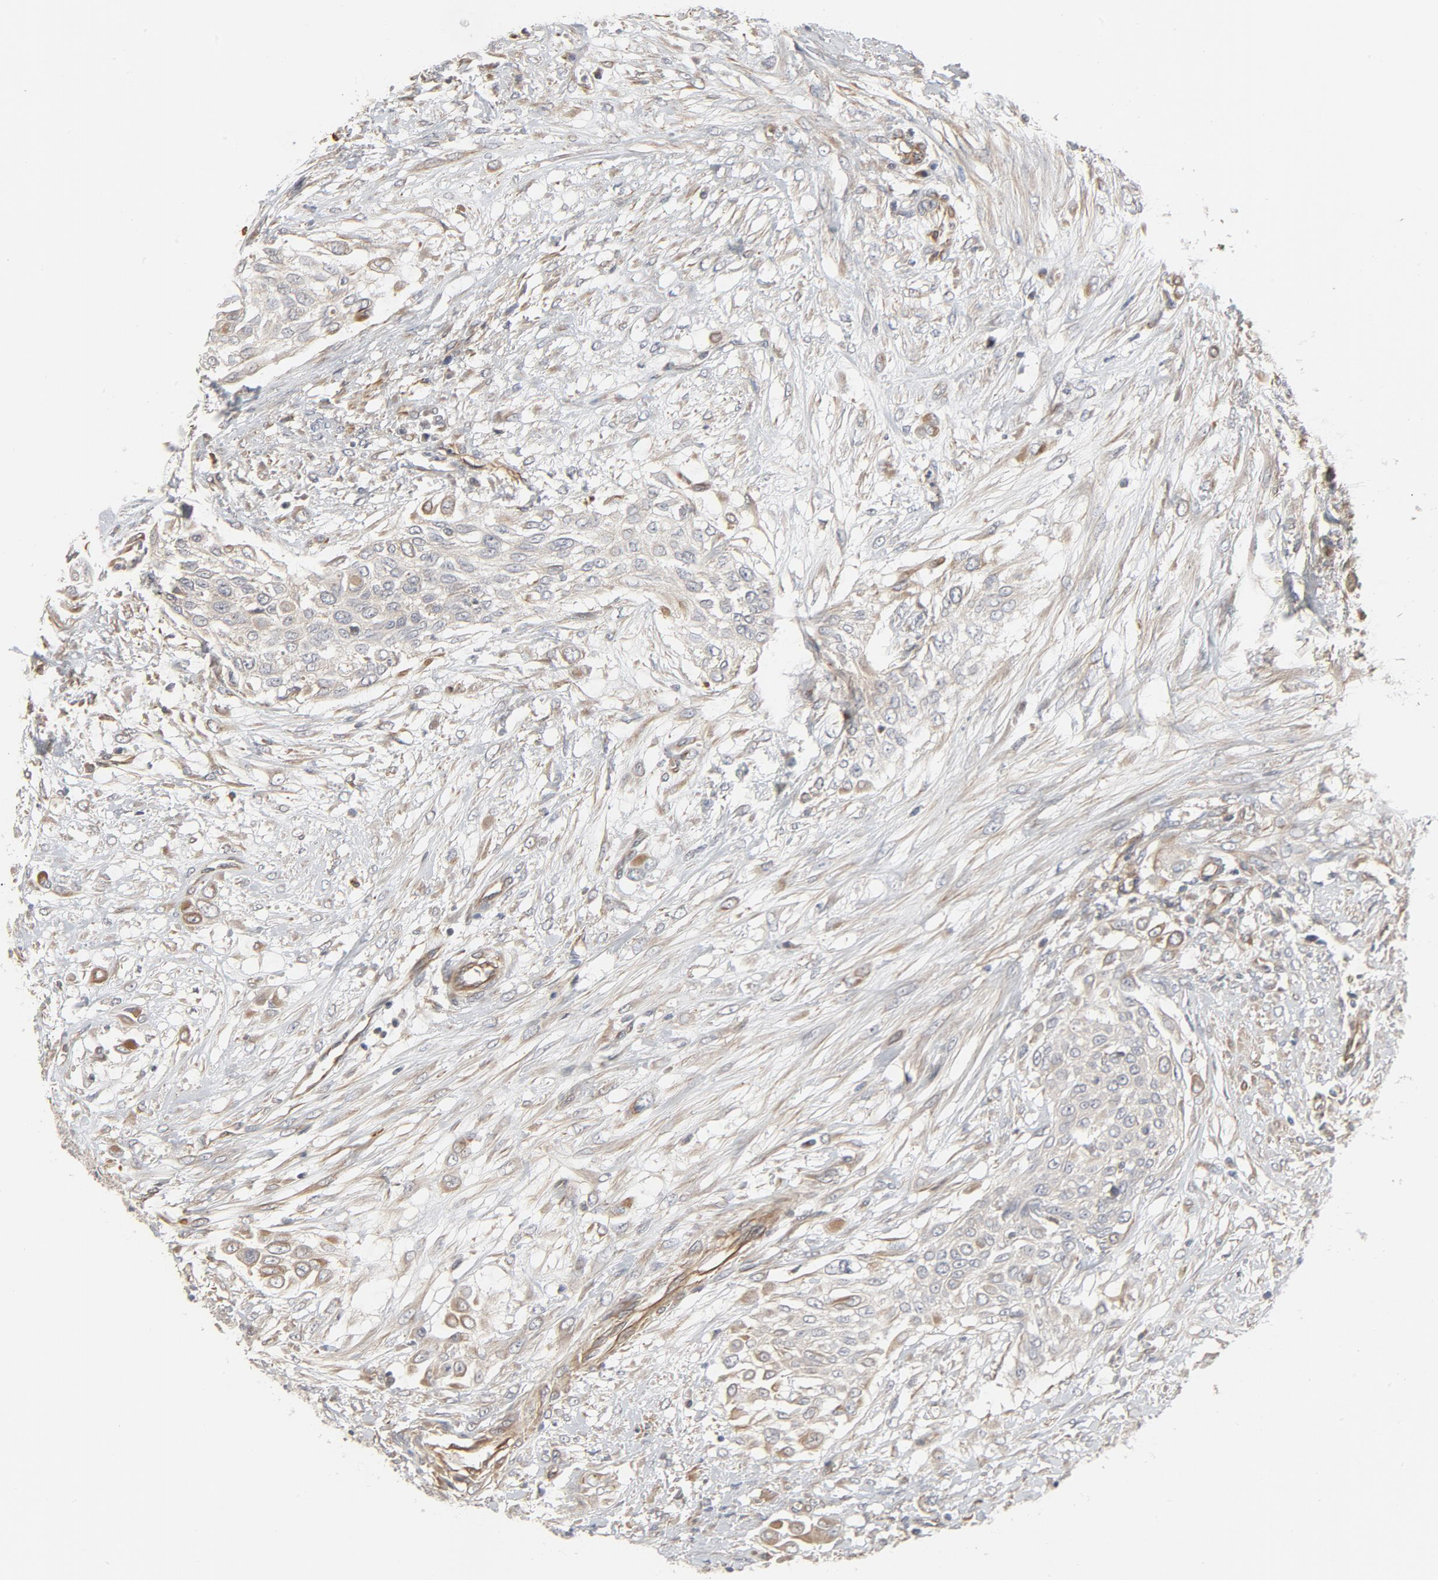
{"staining": {"intensity": "weak", "quantity": "25%-75%", "location": "cytoplasmic/membranous"}, "tissue": "urothelial cancer", "cell_type": "Tumor cells", "image_type": "cancer", "snomed": [{"axis": "morphology", "description": "Urothelial carcinoma, High grade"}, {"axis": "topography", "description": "Urinary bladder"}], "caption": "DAB (3,3'-diaminobenzidine) immunohistochemical staining of human urothelial cancer displays weak cytoplasmic/membranous protein expression in approximately 25%-75% of tumor cells. The staining was performed using DAB, with brown indicating positive protein expression. Nuclei are stained blue with hematoxylin.", "gene": "TRIOBP", "patient": {"sex": "male", "age": 57}}